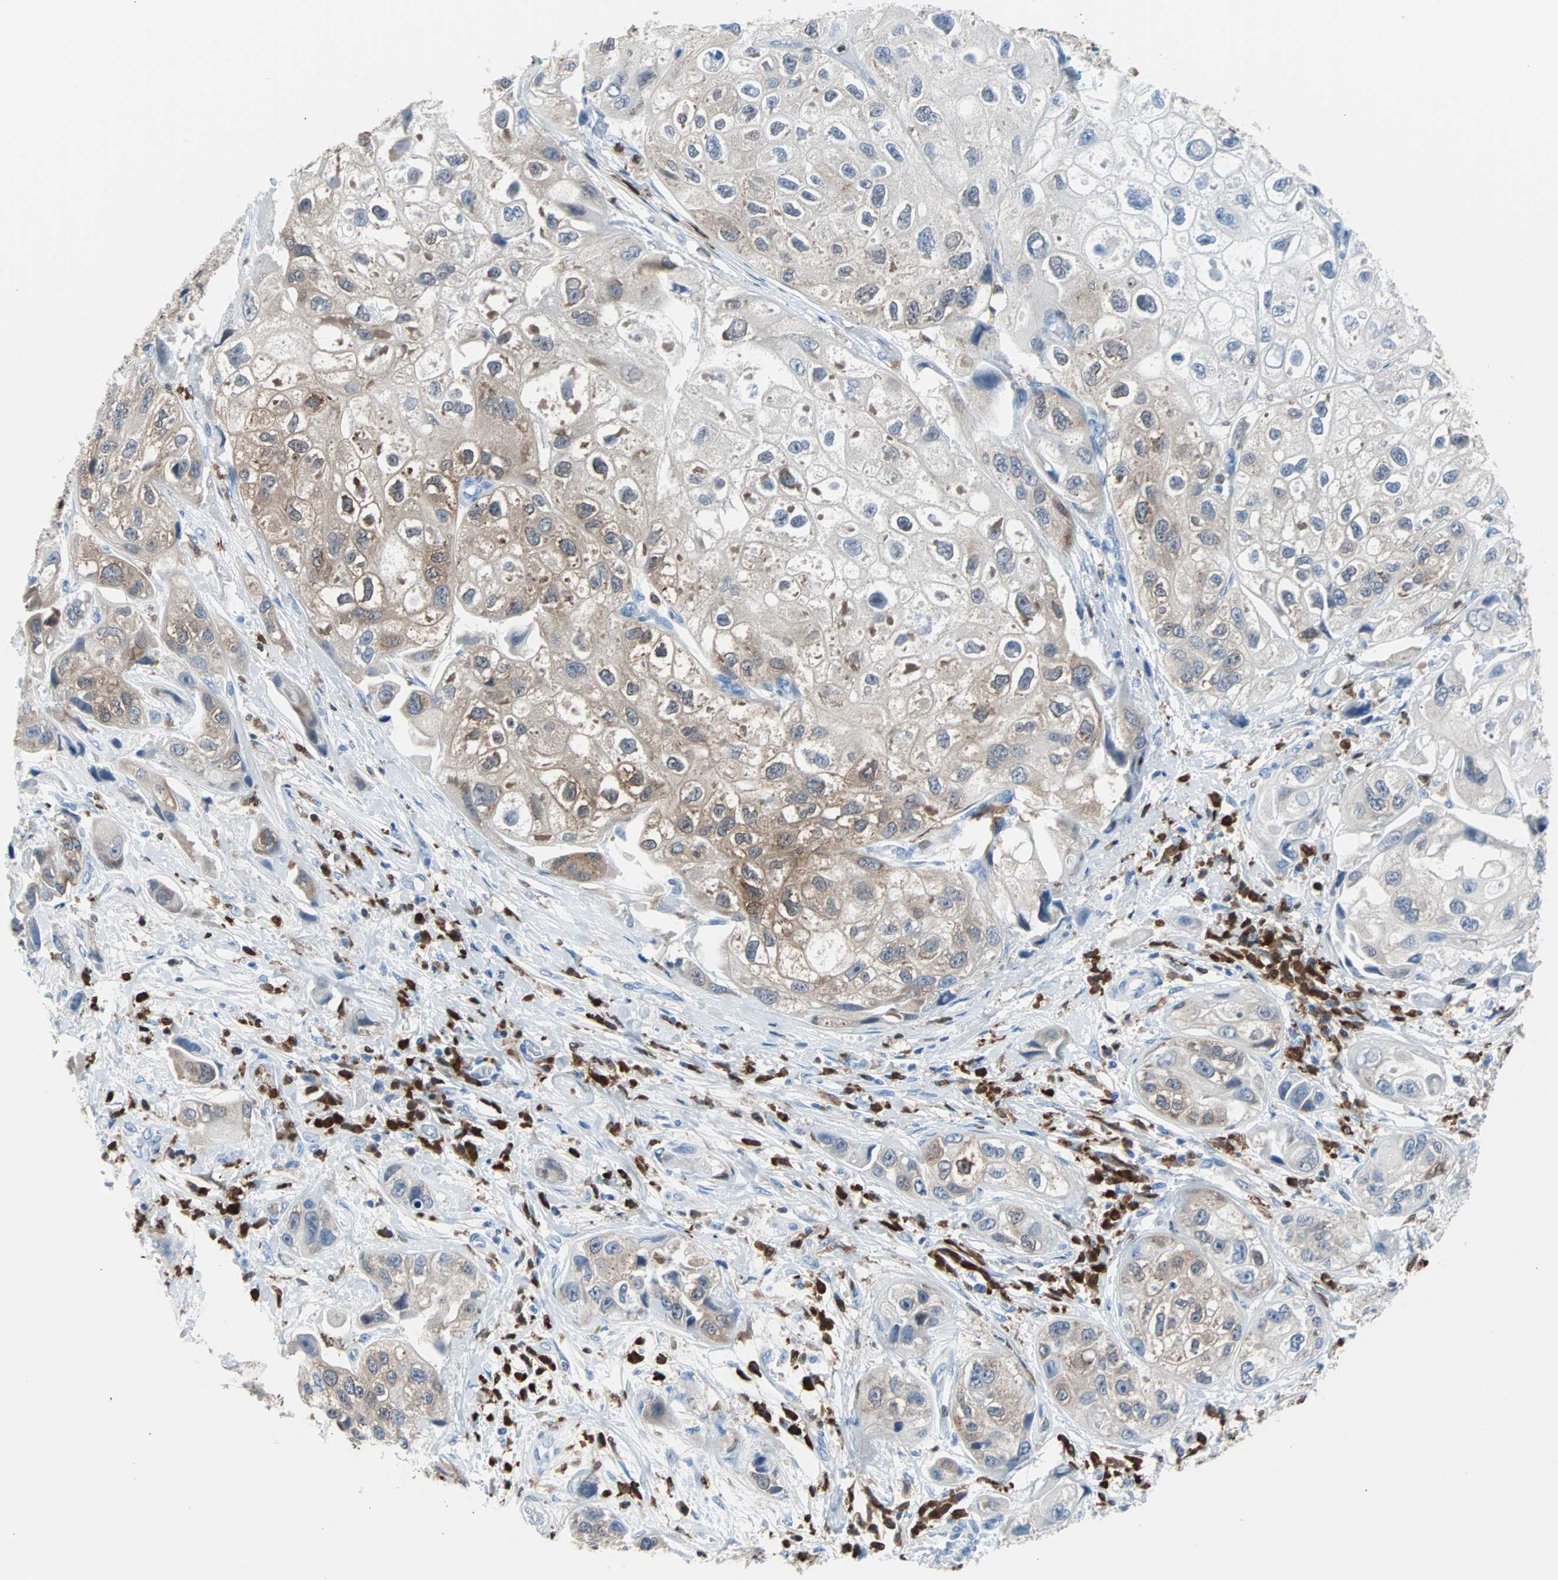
{"staining": {"intensity": "moderate", "quantity": ">75%", "location": "cytoplasmic/membranous"}, "tissue": "urothelial cancer", "cell_type": "Tumor cells", "image_type": "cancer", "snomed": [{"axis": "morphology", "description": "Urothelial carcinoma, High grade"}, {"axis": "topography", "description": "Urinary bladder"}], "caption": "Protein staining of urothelial cancer tissue shows moderate cytoplasmic/membranous expression in approximately >75% of tumor cells.", "gene": "SYK", "patient": {"sex": "female", "age": 64}}